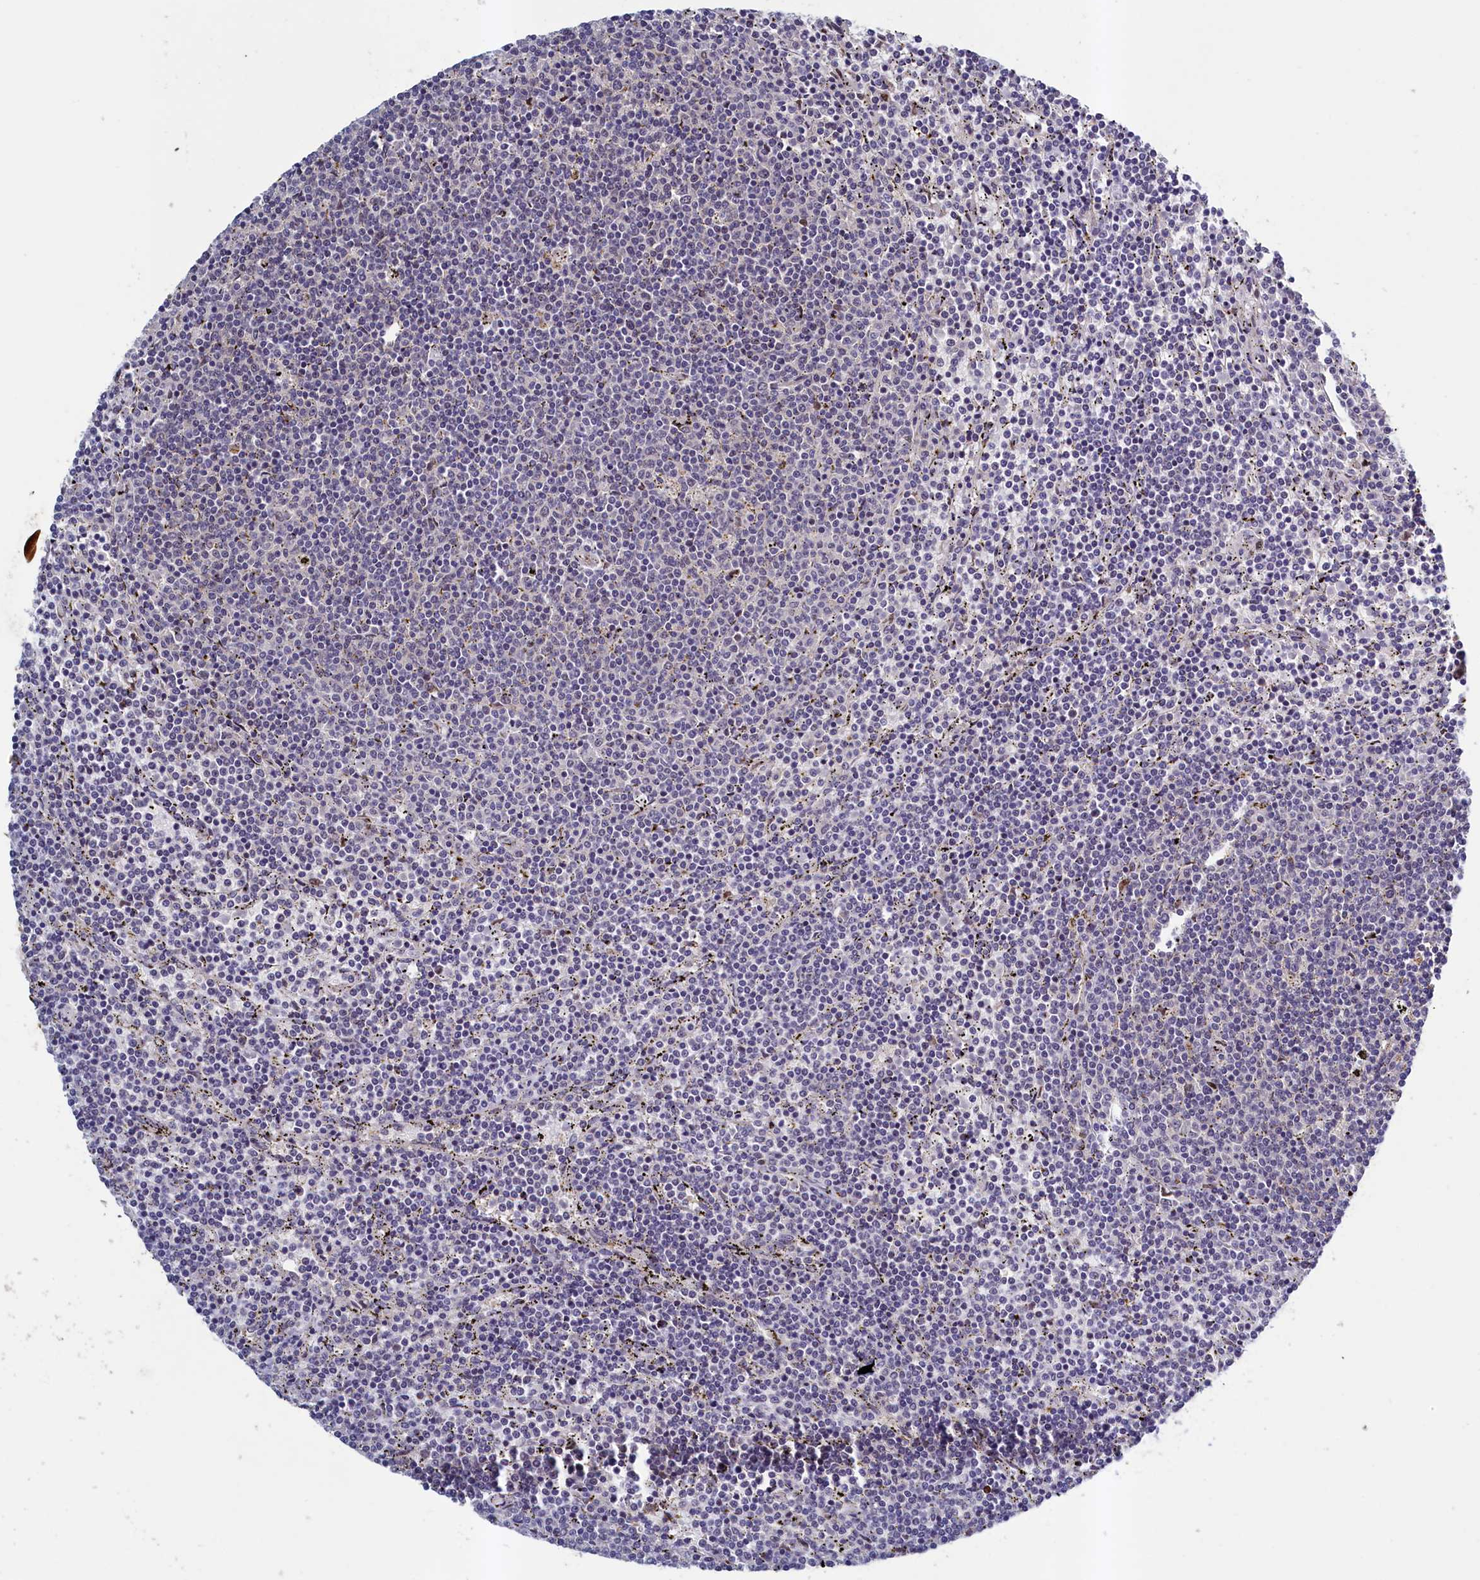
{"staining": {"intensity": "negative", "quantity": "none", "location": "none"}, "tissue": "lymphoma", "cell_type": "Tumor cells", "image_type": "cancer", "snomed": [{"axis": "morphology", "description": "Malignant lymphoma, non-Hodgkin's type, Low grade"}, {"axis": "topography", "description": "Spleen"}], "caption": "This is an immunohistochemistry image of human lymphoma. There is no staining in tumor cells.", "gene": "PACSIN3", "patient": {"sex": "female", "age": 50}}